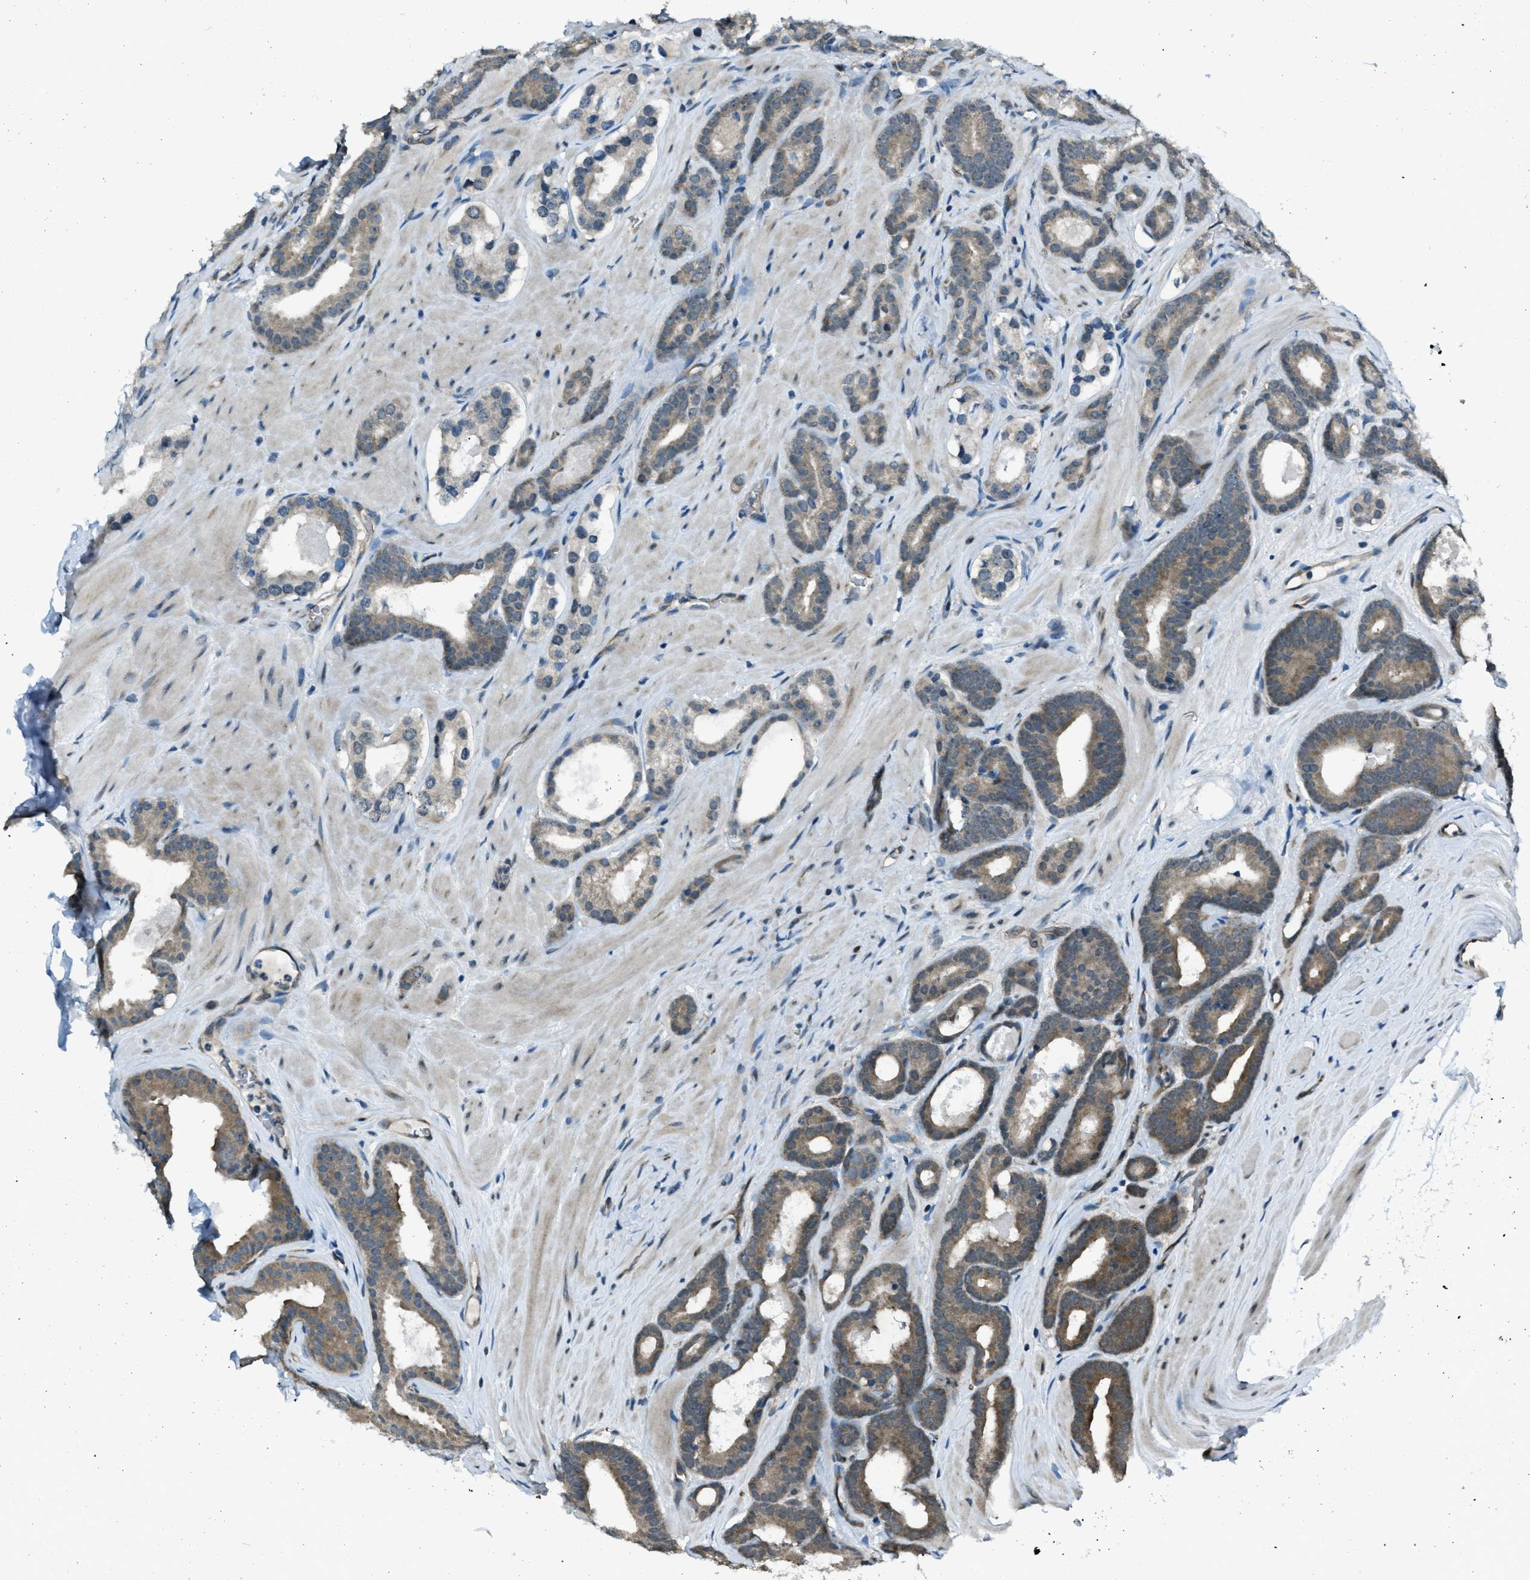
{"staining": {"intensity": "moderate", "quantity": ">75%", "location": "cytoplasmic/membranous"}, "tissue": "prostate cancer", "cell_type": "Tumor cells", "image_type": "cancer", "snomed": [{"axis": "morphology", "description": "Adenocarcinoma, High grade"}, {"axis": "topography", "description": "Prostate"}], "caption": "IHC of human prostate cancer (adenocarcinoma (high-grade)) reveals medium levels of moderate cytoplasmic/membranous staining in about >75% of tumor cells.", "gene": "ASAP2", "patient": {"sex": "male", "age": 60}}